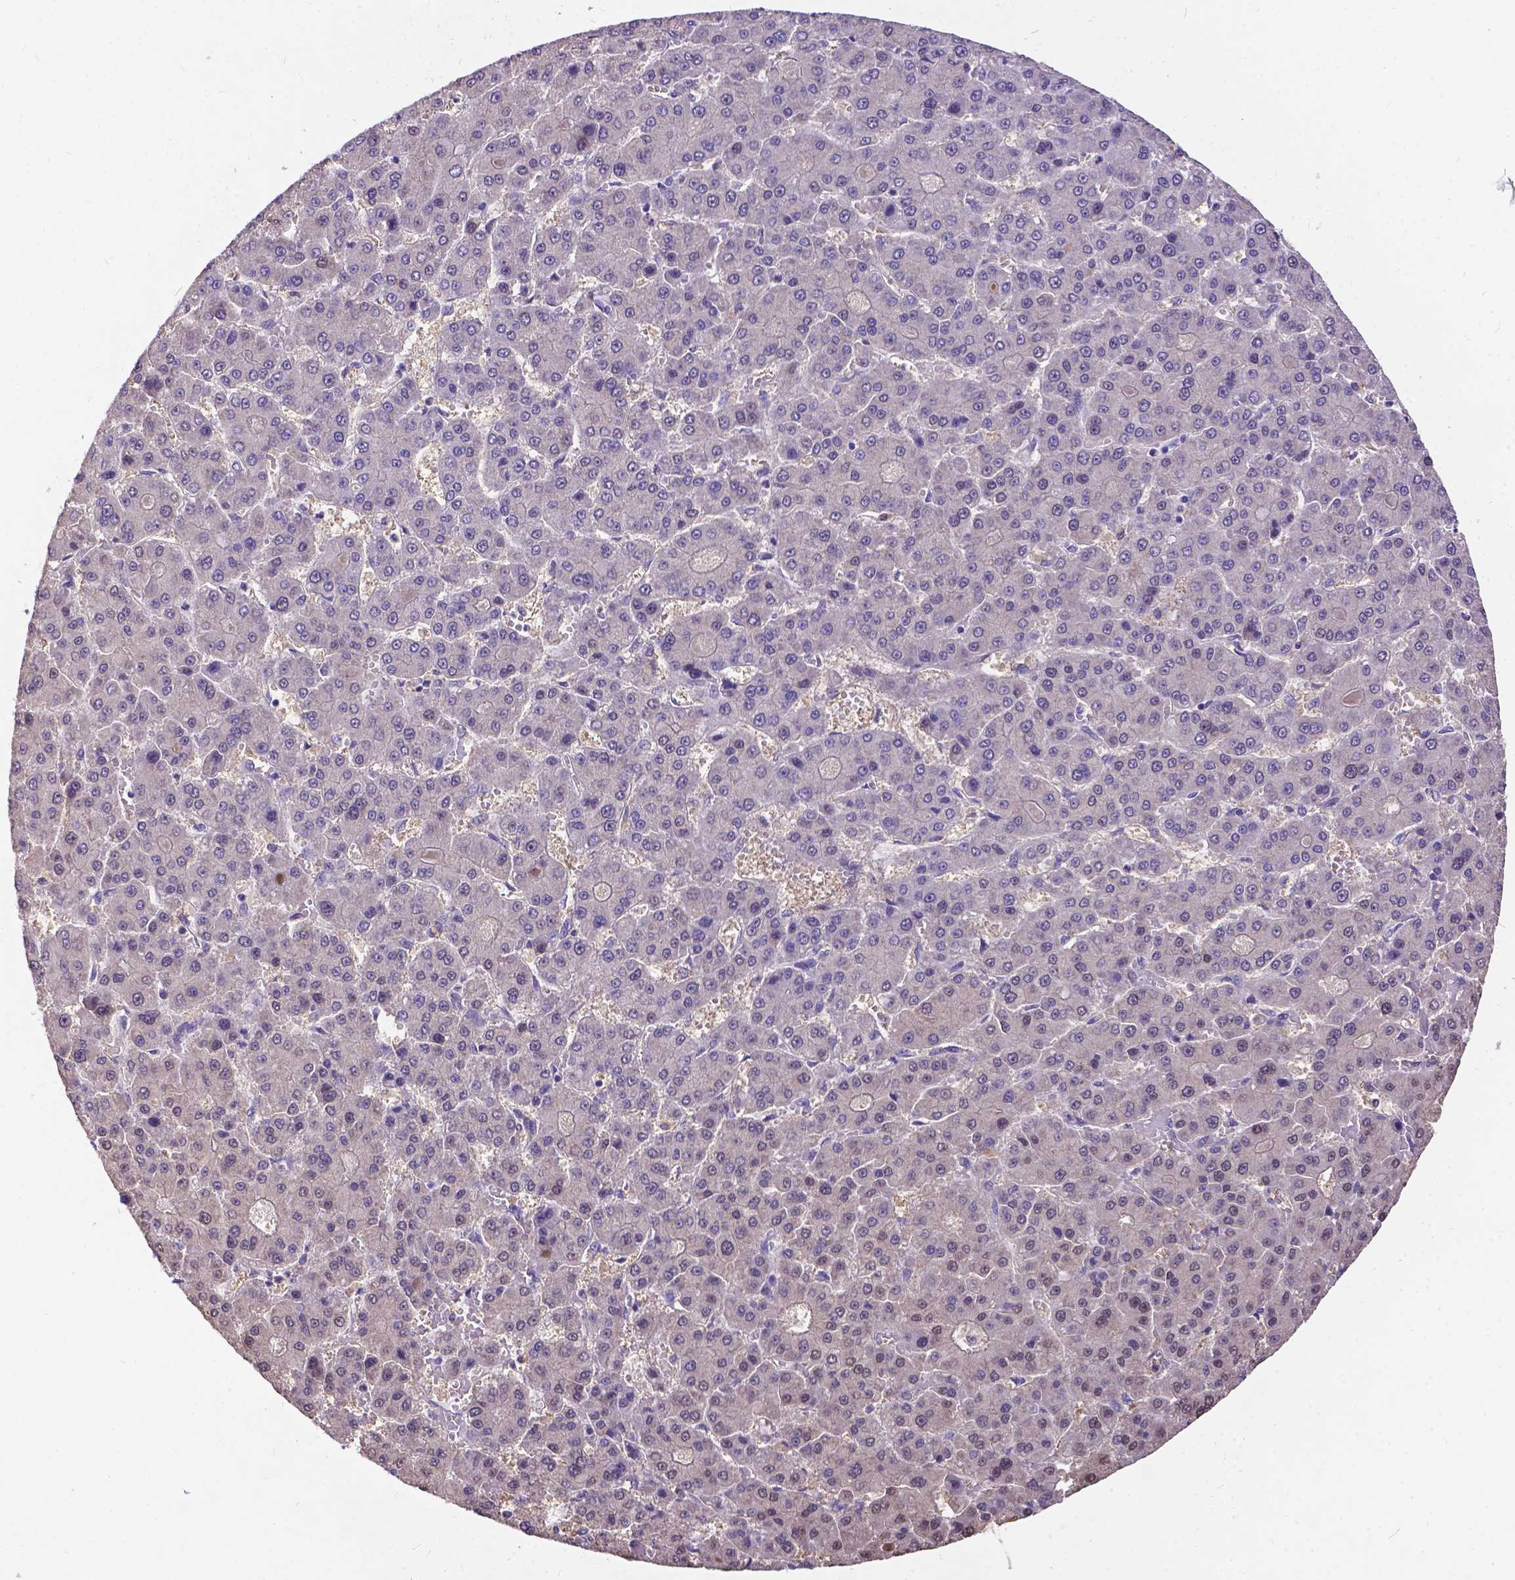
{"staining": {"intensity": "negative", "quantity": "none", "location": "none"}, "tissue": "liver cancer", "cell_type": "Tumor cells", "image_type": "cancer", "snomed": [{"axis": "morphology", "description": "Carcinoma, Hepatocellular, NOS"}, {"axis": "topography", "description": "Liver"}], "caption": "Liver cancer (hepatocellular carcinoma) was stained to show a protein in brown. There is no significant staining in tumor cells. The staining was performed using DAB (3,3'-diaminobenzidine) to visualize the protein expression in brown, while the nuclei were stained in blue with hematoxylin (Magnification: 20x).", "gene": "DENND6A", "patient": {"sex": "male", "age": 70}}